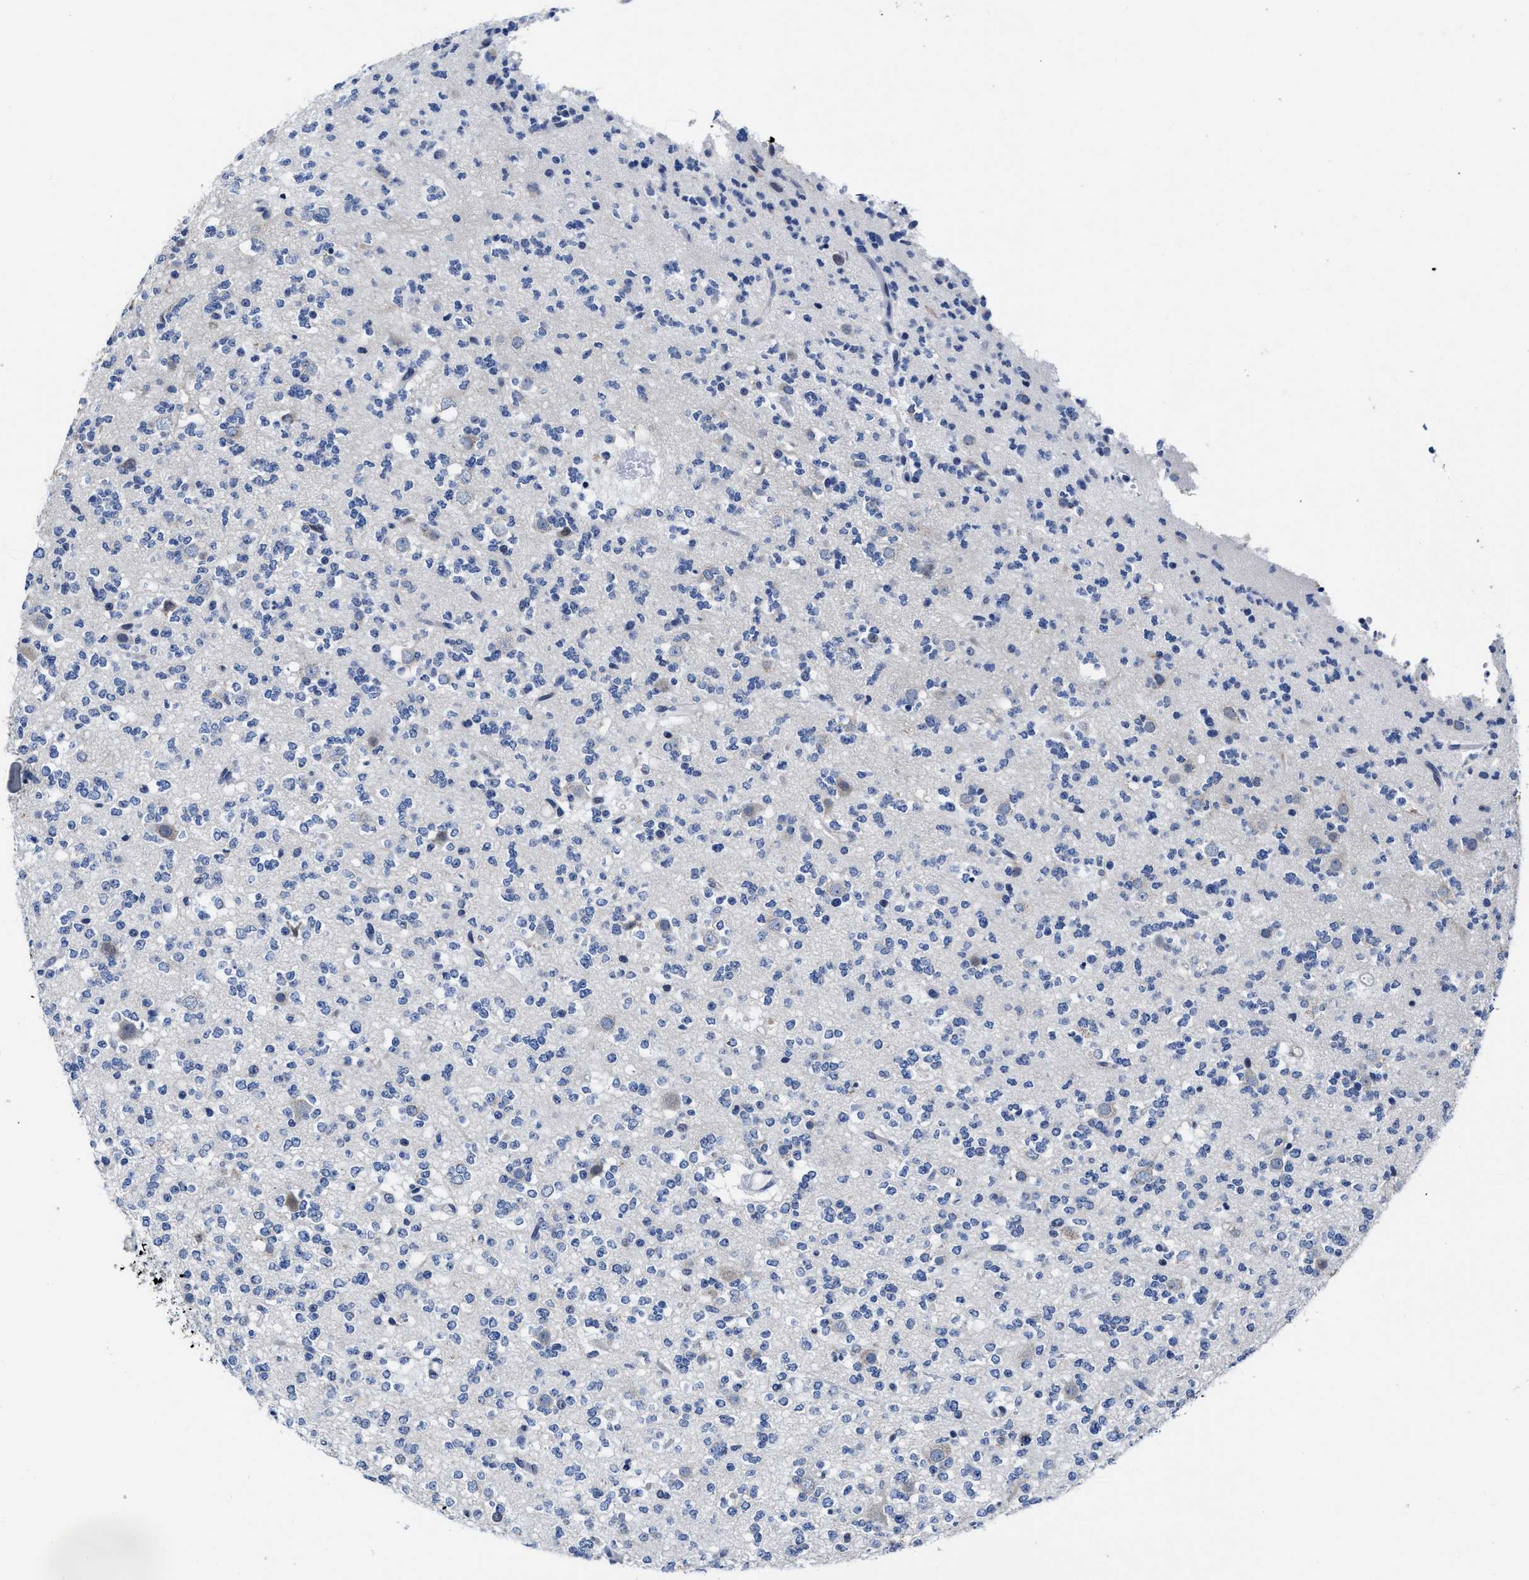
{"staining": {"intensity": "negative", "quantity": "none", "location": "none"}, "tissue": "glioma", "cell_type": "Tumor cells", "image_type": "cancer", "snomed": [{"axis": "morphology", "description": "Glioma, malignant, Low grade"}, {"axis": "topography", "description": "Brain"}], "caption": "Immunohistochemical staining of glioma displays no significant positivity in tumor cells.", "gene": "HOOK1", "patient": {"sex": "male", "age": 38}}